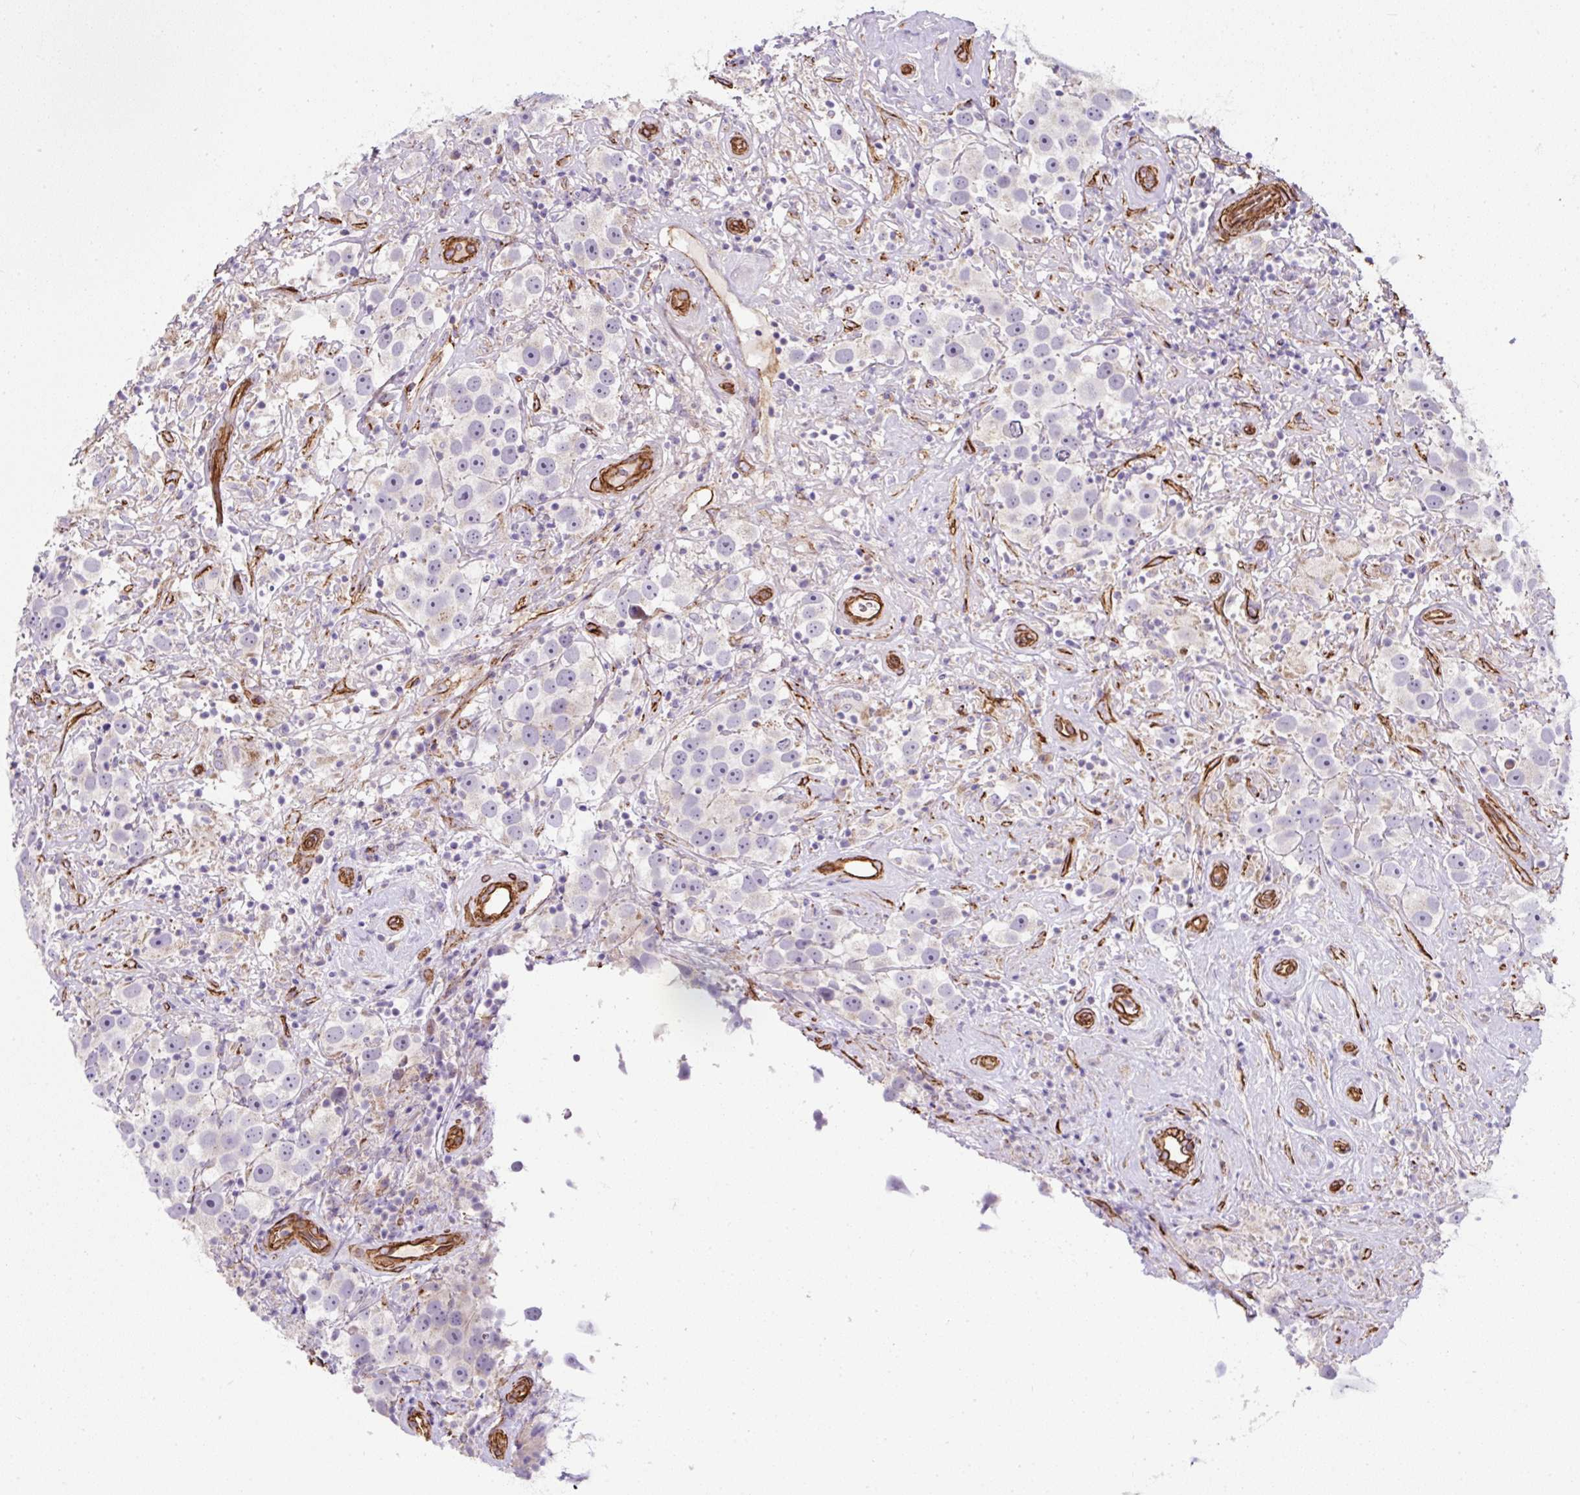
{"staining": {"intensity": "negative", "quantity": "none", "location": "none"}, "tissue": "testis cancer", "cell_type": "Tumor cells", "image_type": "cancer", "snomed": [{"axis": "morphology", "description": "Seminoma, NOS"}, {"axis": "topography", "description": "Testis"}], "caption": "An immunohistochemistry micrograph of testis cancer (seminoma) is shown. There is no staining in tumor cells of testis cancer (seminoma).", "gene": "ANKUB1", "patient": {"sex": "male", "age": 49}}